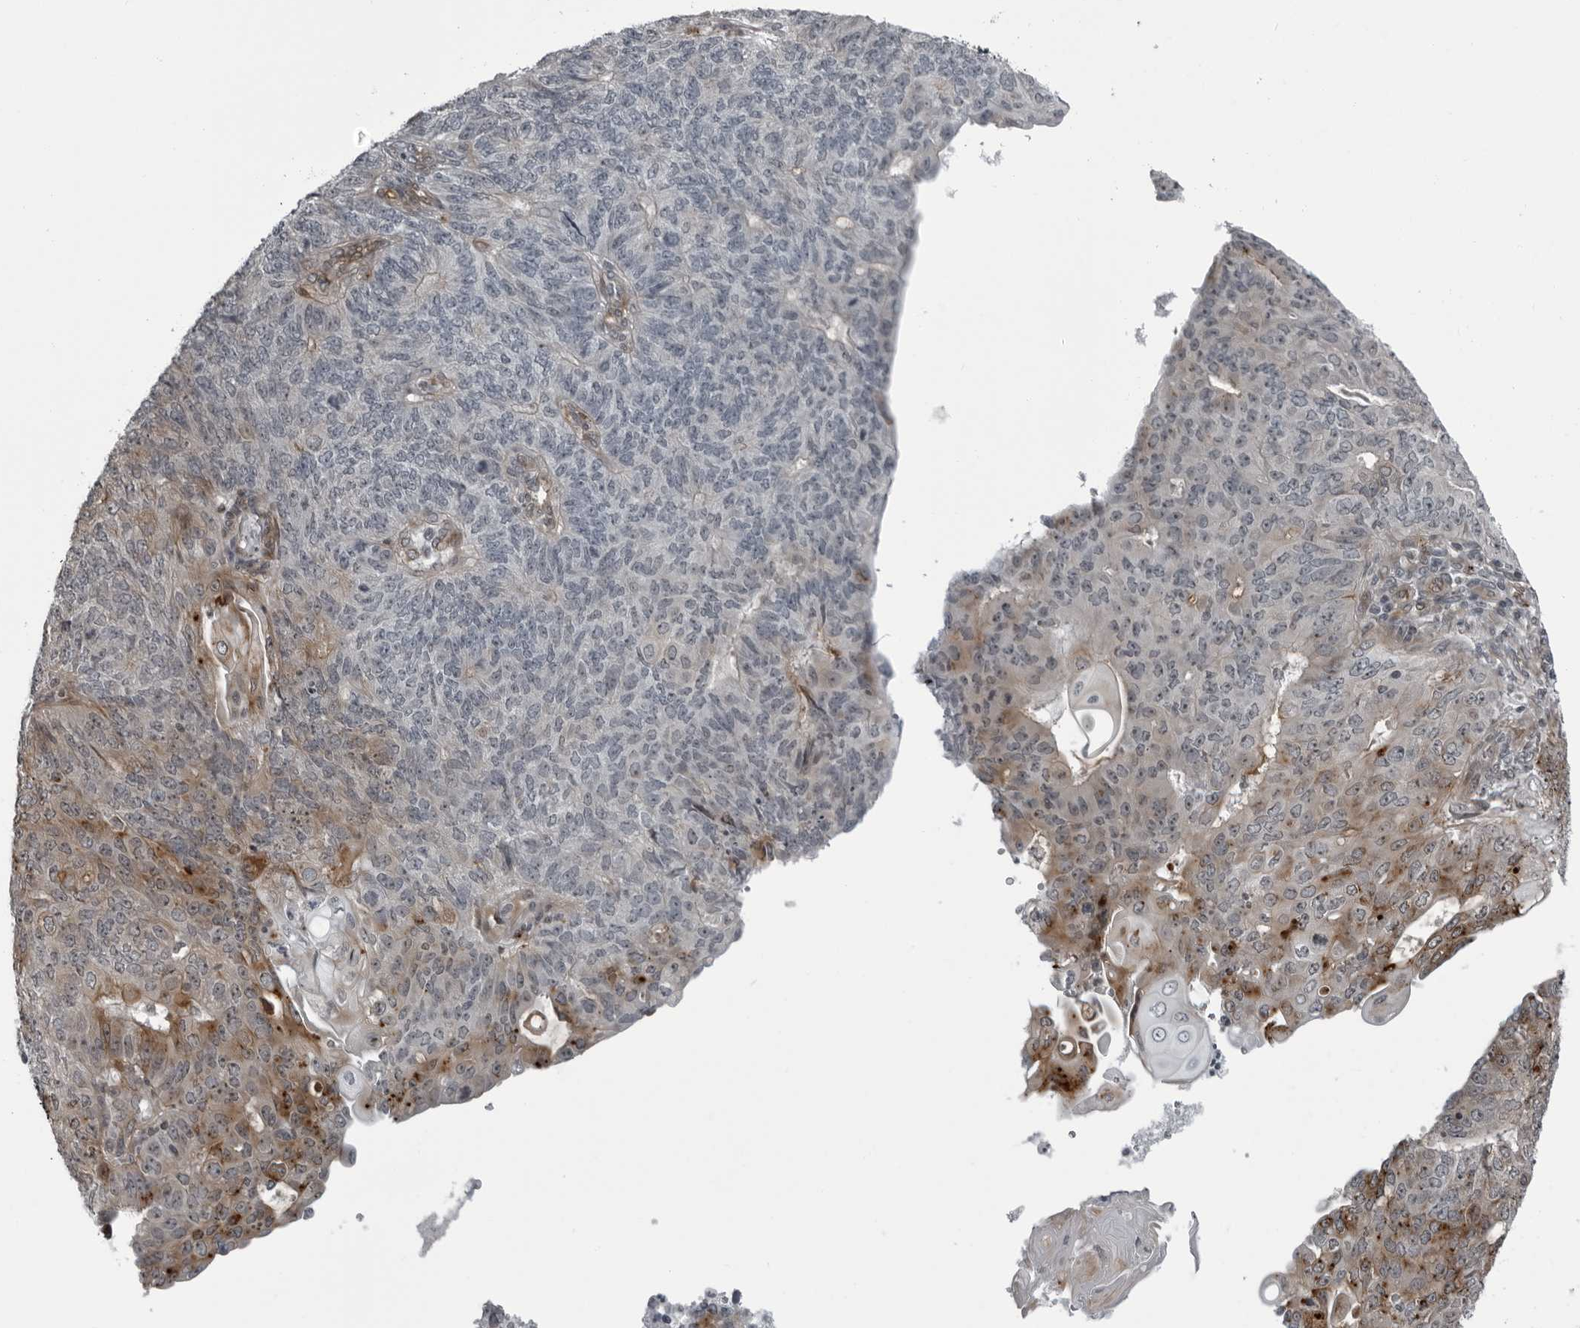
{"staining": {"intensity": "moderate", "quantity": "<25%", "location": "cytoplasmic/membranous"}, "tissue": "endometrial cancer", "cell_type": "Tumor cells", "image_type": "cancer", "snomed": [{"axis": "morphology", "description": "Adenocarcinoma, NOS"}, {"axis": "topography", "description": "Endometrium"}], "caption": "Protein staining demonstrates moderate cytoplasmic/membranous staining in approximately <25% of tumor cells in endometrial adenocarcinoma.", "gene": "FAM102B", "patient": {"sex": "female", "age": 32}}